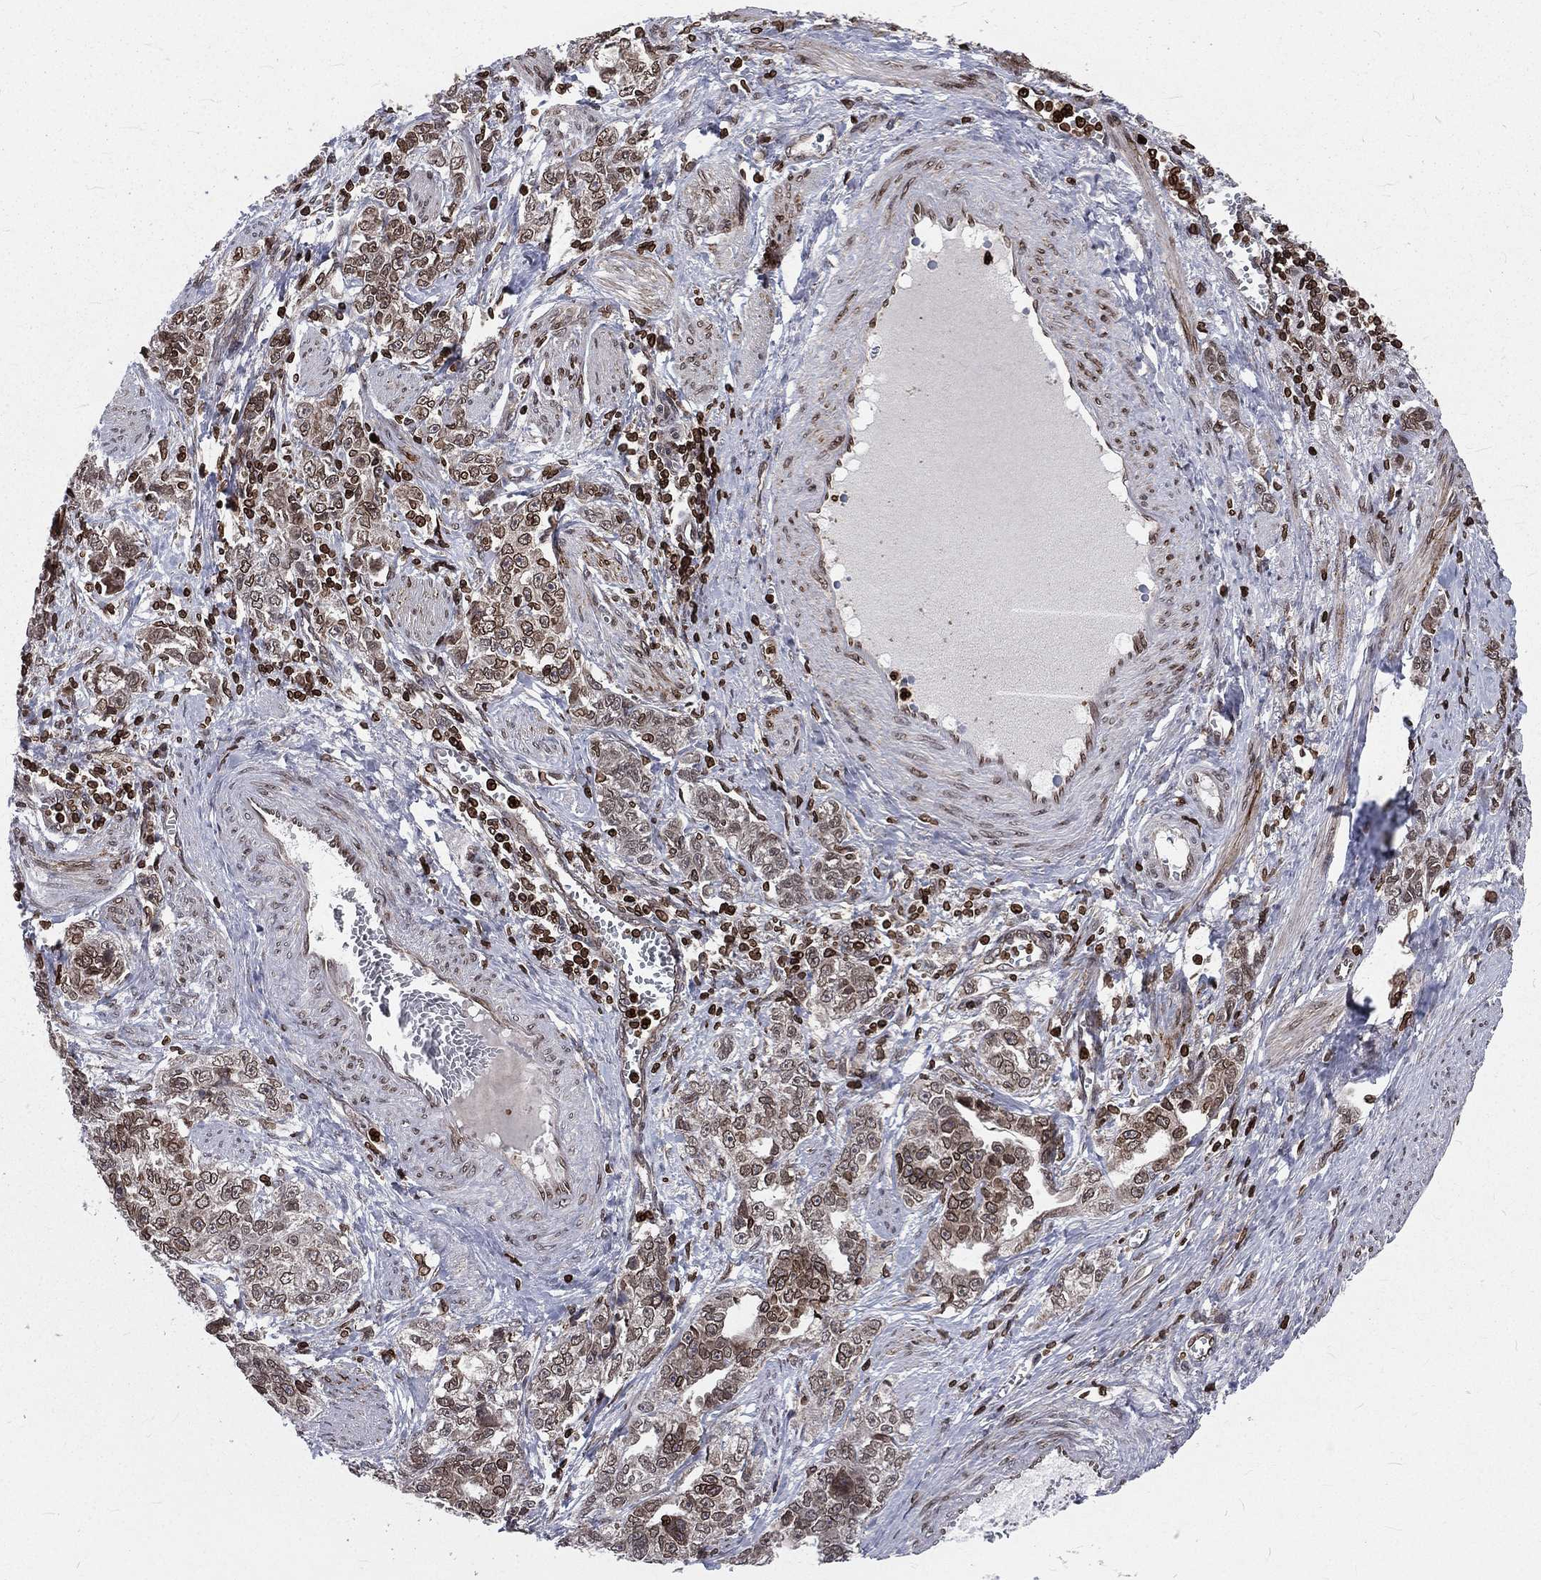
{"staining": {"intensity": "strong", "quantity": "25%-75%", "location": "cytoplasmic/membranous,nuclear"}, "tissue": "ovarian cancer", "cell_type": "Tumor cells", "image_type": "cancer", "snomed": [{"axis": "morphology", "description": "Cystadenocarcinoma, serous, NOS"}, {"axis": "topography", "description": "Ovary"}], "caption": "DAB immunohistochemical staining of serous cystadenocarcinoma (ovarian) shows strong cytoplasmic/membranous and nuclear protein staining in approximately 25%-75% of tumor cells.", "gene": "LBR", "patient": {"sex": "female", "age": 51}}